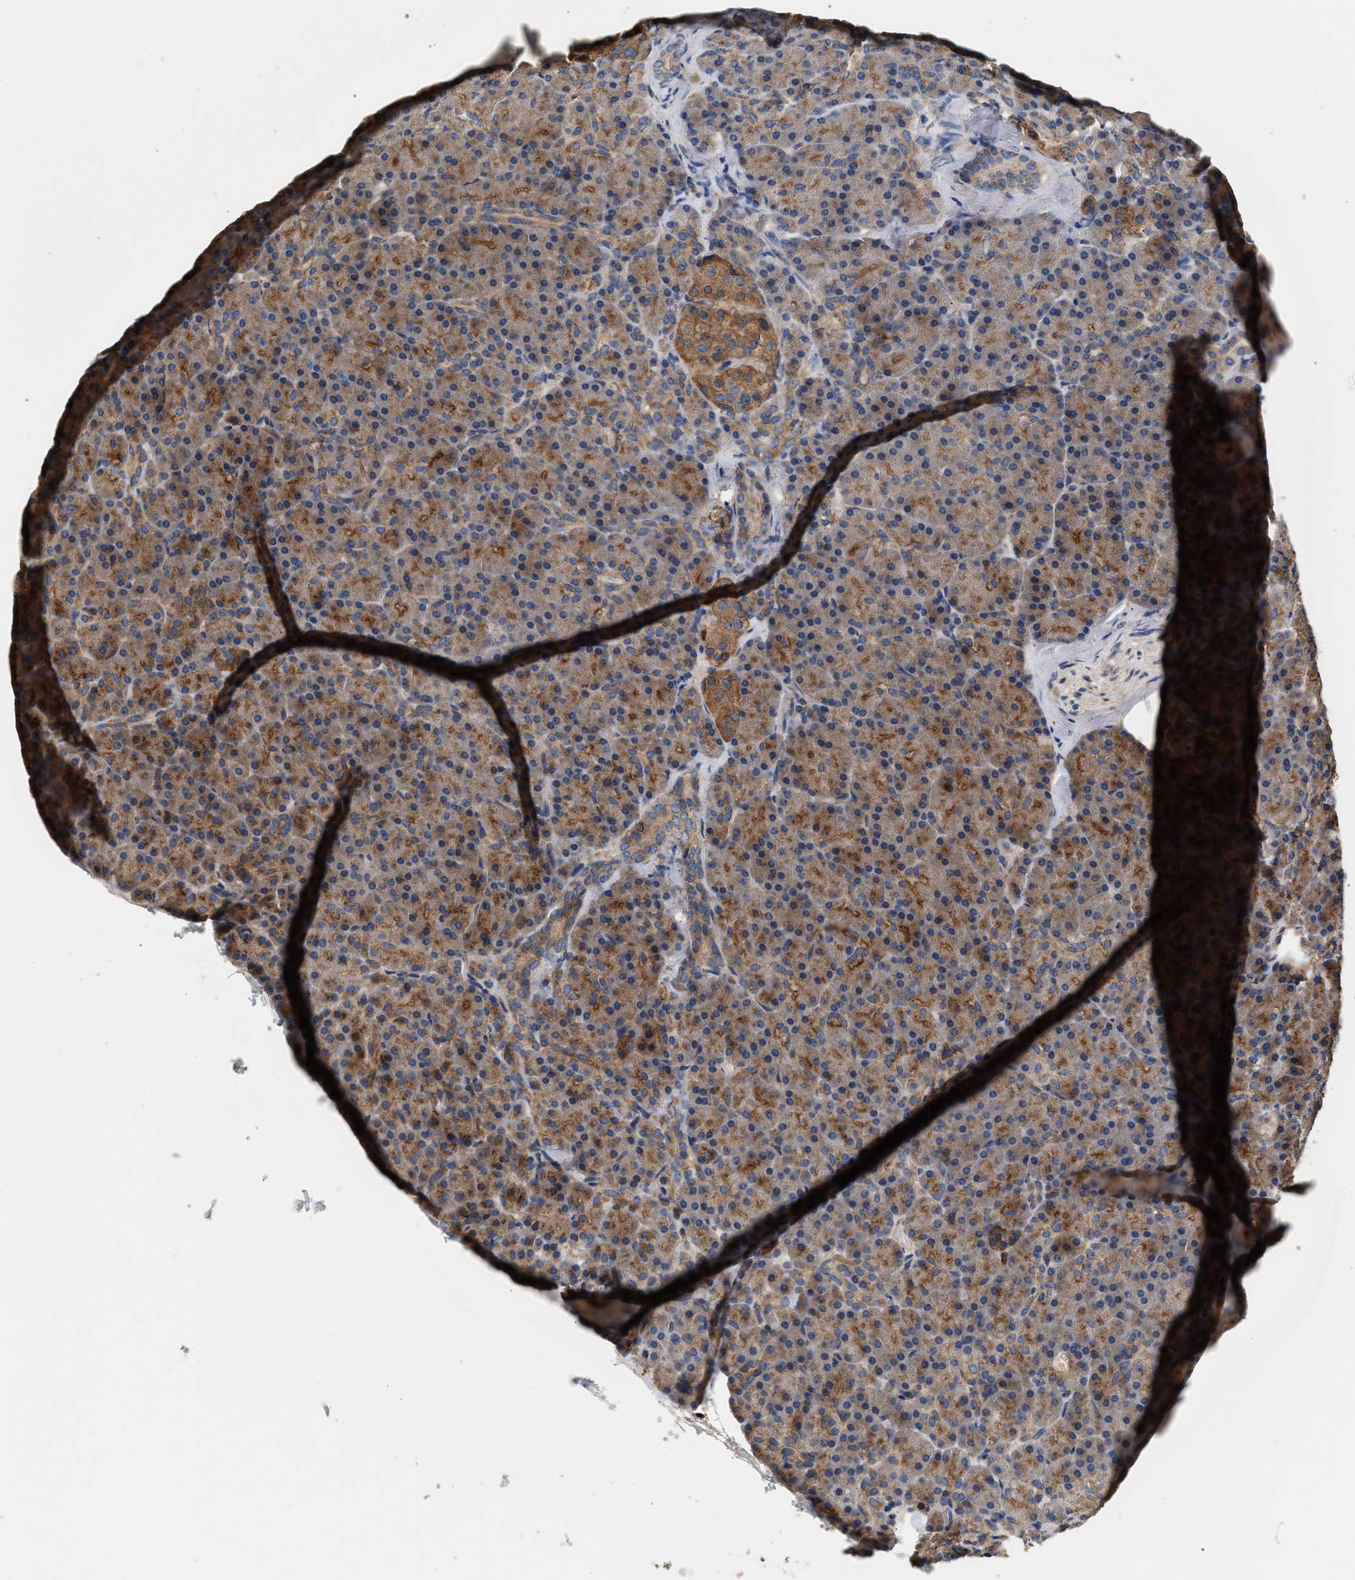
{"staining": {"intensity": "moderate", "quantity": ">75%", "location": "cytoplasmic/membranous"}, "tissue": "pancreas", "cell_type": "Exocrine glandular cells", "image_type": "normal", "snomed": [{"axis": "morphology", "description": "Normal tissue, NOS"}, {"axis": "topography", "description": "Pancreas"}], "caption": "Normal pancreas reveals moderate cytoplasmic/membranous expression in approximately >75% of exocrine glandular cells, visualized by immunohistochemistry. (brown staining indicates protein expression, while blue staining denotes nuclei).", "gene": "KLB", "patient": {"sex": "female", "age": 43}}